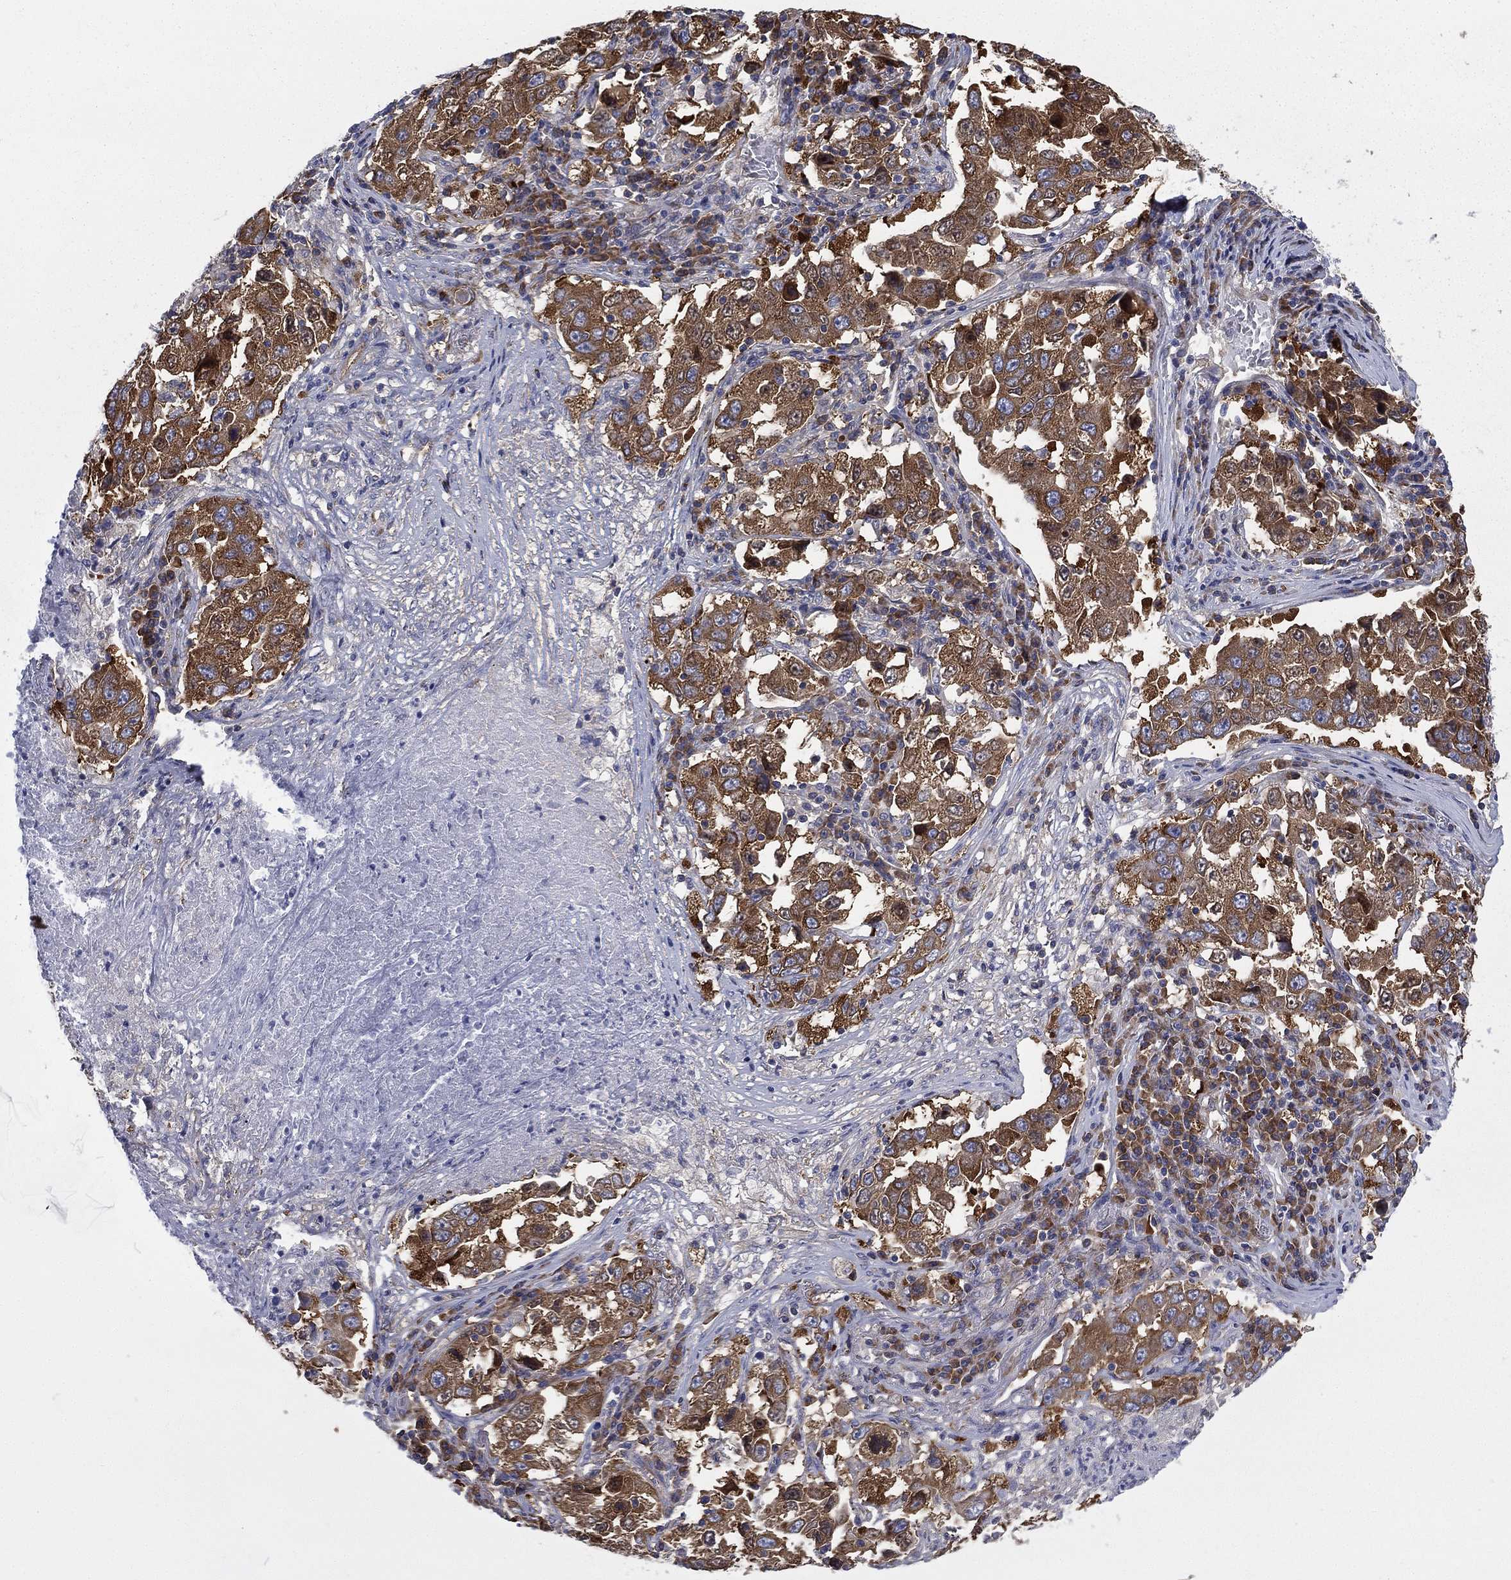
{"staining": {"intensity": "strong", "quantity": ">75%", "location": "cytoplasmic/membranous"}, "tissue": "lung cancer", "cell_type": "Tumor cells", "image_type": "cancer", "snomed": [{"axis": "morphology", "description": "Adenocarcinoma, NOS"}, {"axis": "topography", "description": "Lung"}], "caption": "Immunohistochemistry (IHC) of lung cancer (adenocarcinoma) shows high levels of strong cytoplasmic/membranous staining in about >75% of tumor cells. (brown staining indicates protein expression, while blue staining denotes nuclei).", "gene": "FARSA", "patient": {"sex": "male", "age": 73}}